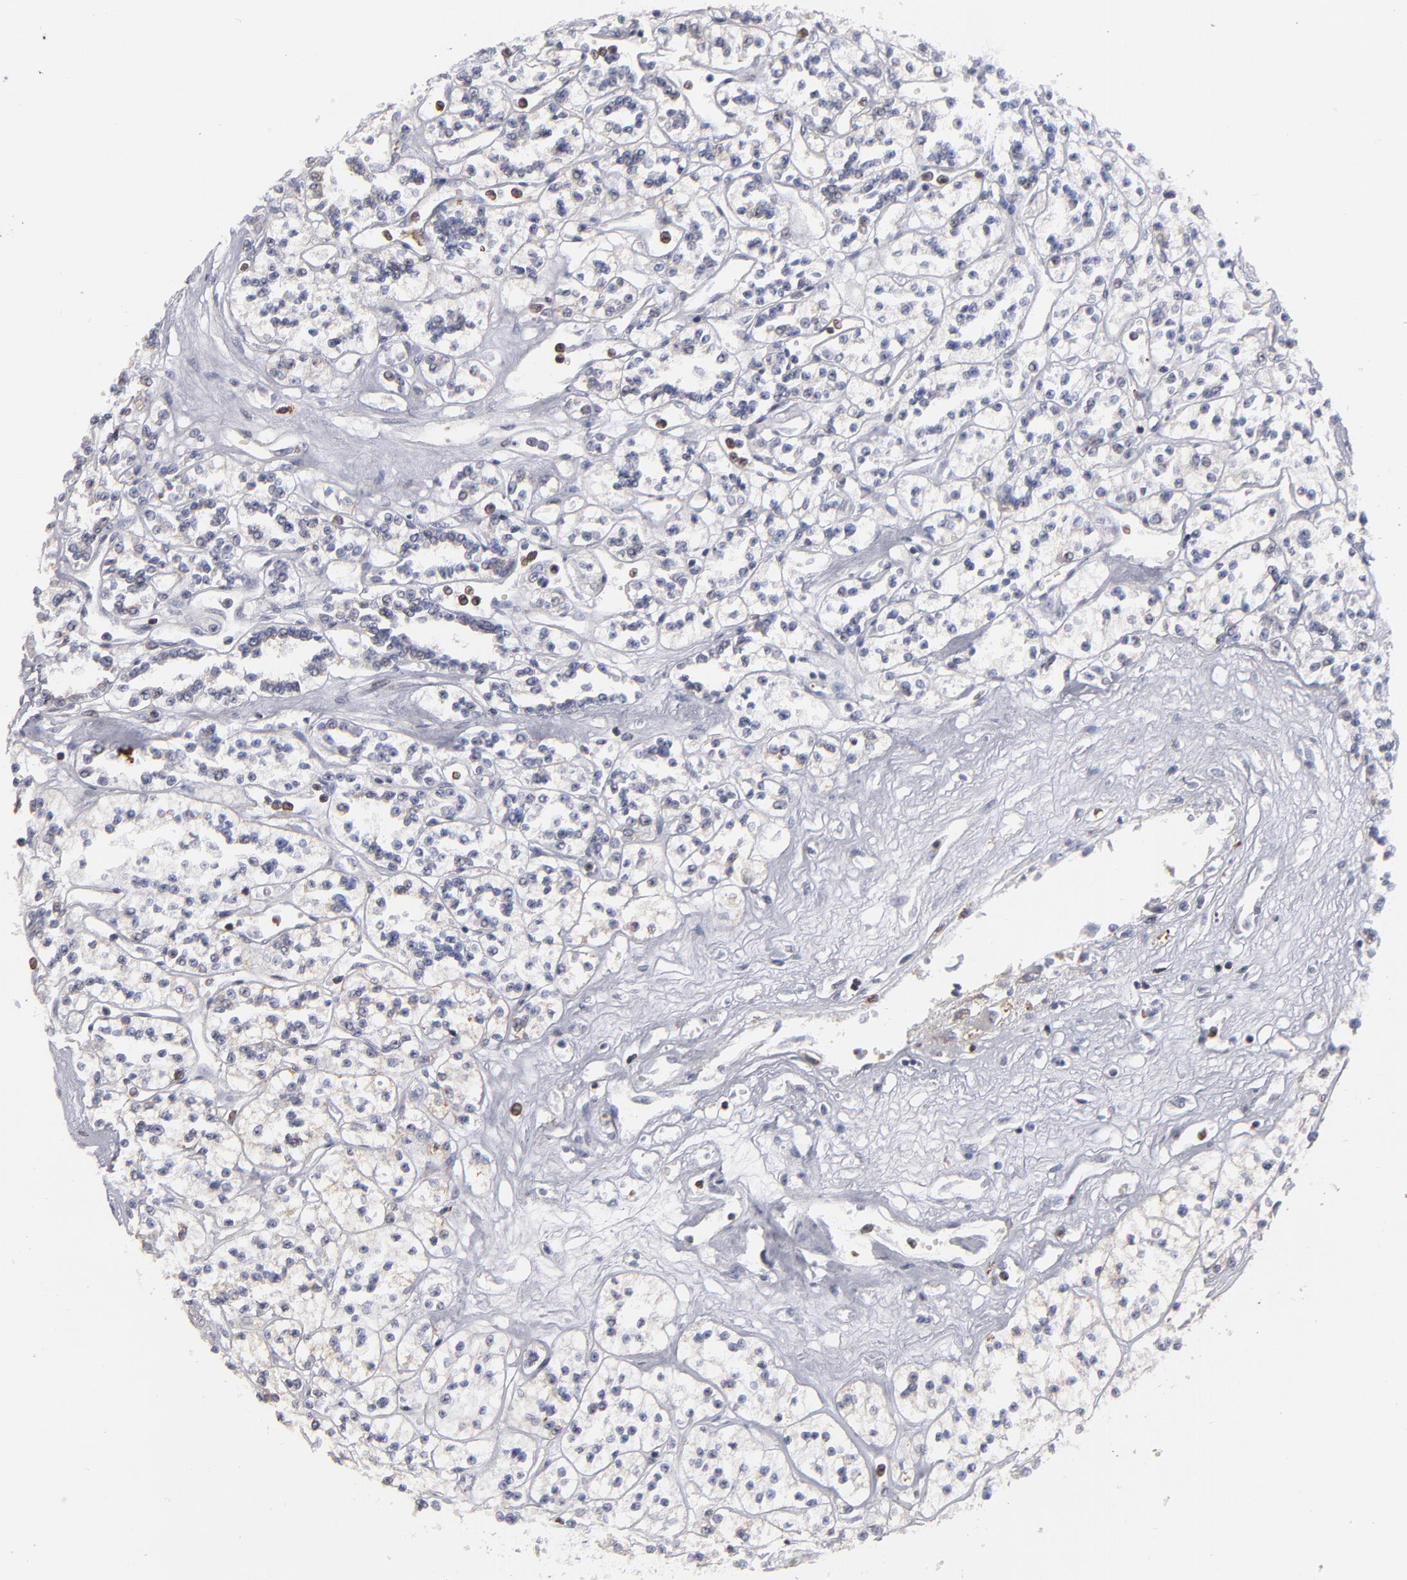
{"staining": {"intensity": "weak", "quantity": "<25%", "location": "cytoplasmic/membranous"}, "tissue": "renal cancer", "cell_type": "Tumor cells", "image_type": "cancer", "snomed": [{"axis": "morphology", "description": "Adenocarcinoma, NOS"}, {"axis": "topography", "description": "Kidney"}], "caption": "Tumor cells show no significant protein expression in adenocarcinoma (renal).", "gene": "TMX1", "patient": {"sex": "female", "age": 76}}